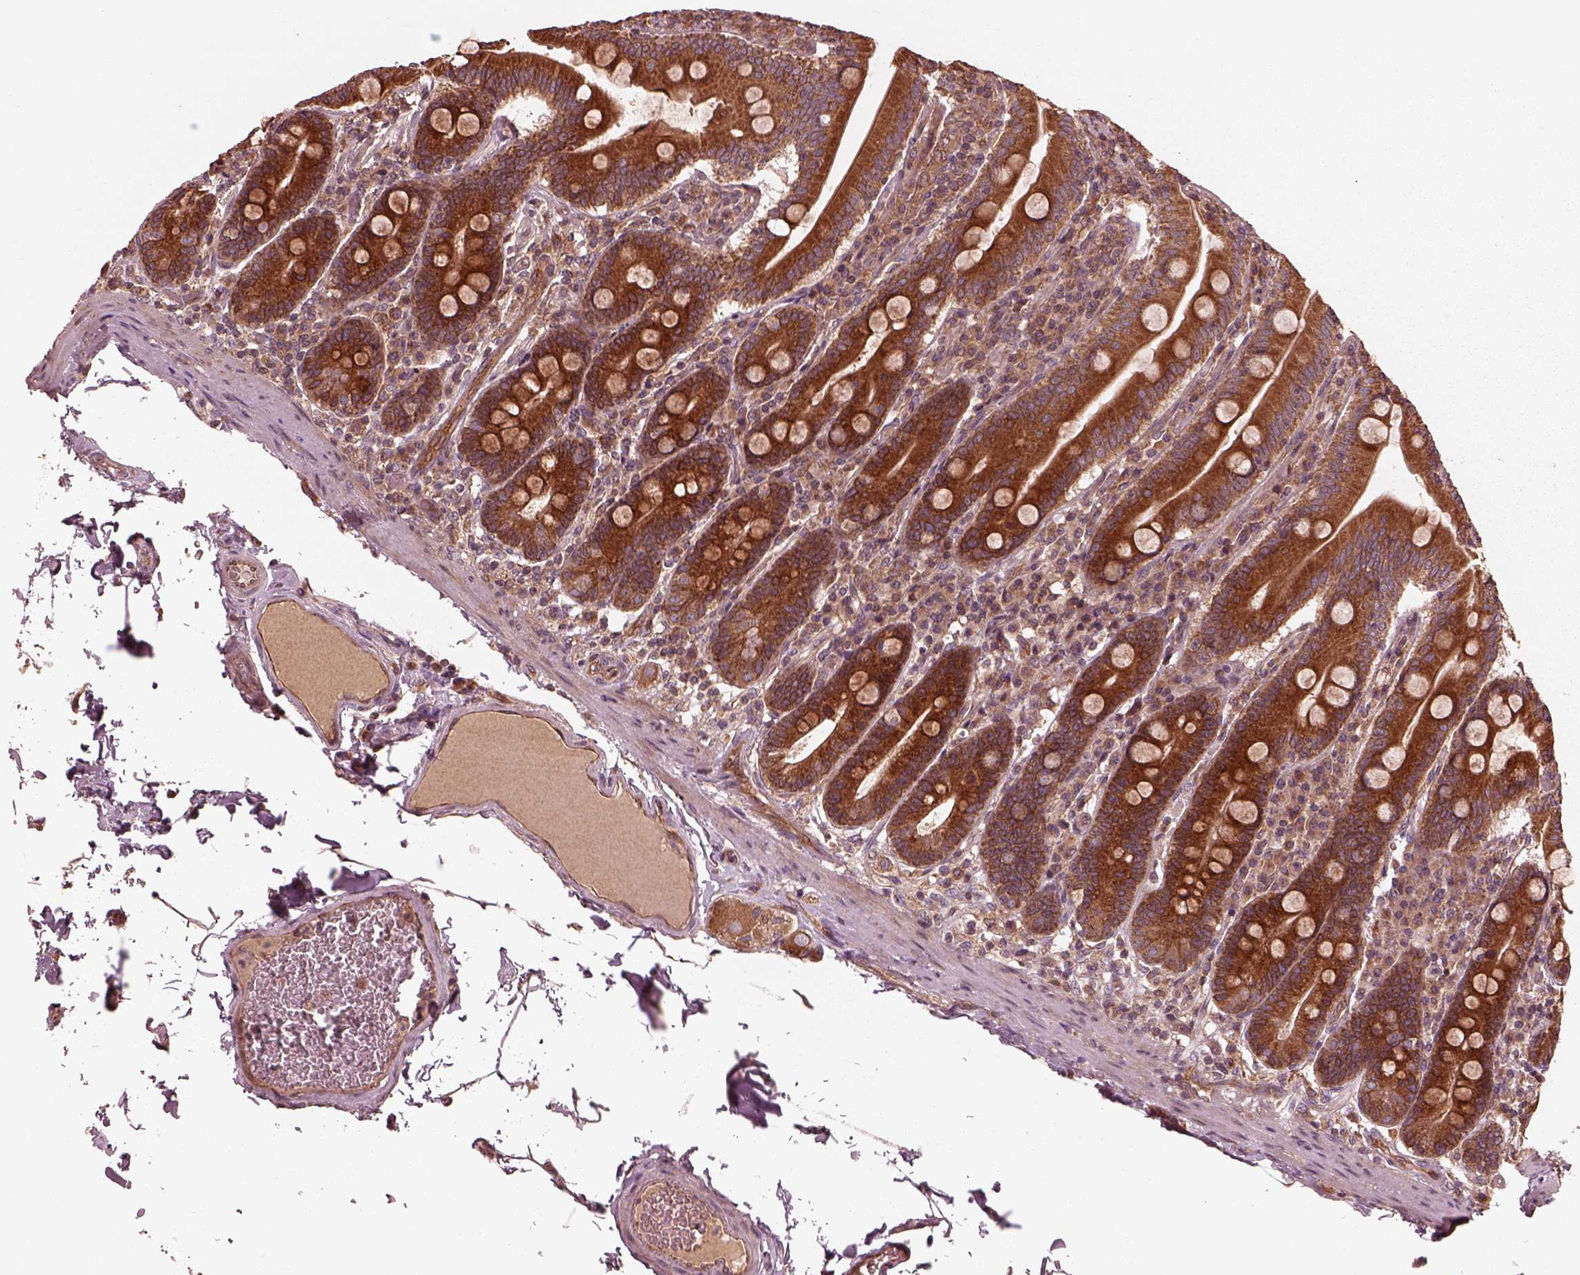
{"staining": {"intensity": "strong", "quantity": ">75%", "location": "cytoplasmic/membranous"}, "tissue": "small intestine", "cell_type": "Glandular cells", "image_type": "normal", "snomed": [{"axis": "morphology", "description": "Normal tissue, NOS"}, {"axis": "topography", "description": "Small intestine"}], "caption": "This histopathology image shows normal small intestine stained with immunohistochemistry (IHC) to label a protein in brown. The cytoplasmic/membranous of glandular cells show strong positivity for the protein. Nuclei are counter-stained blue.", "gene": "PIK3R2", "patient": {"sex": "male", "age": 37}}